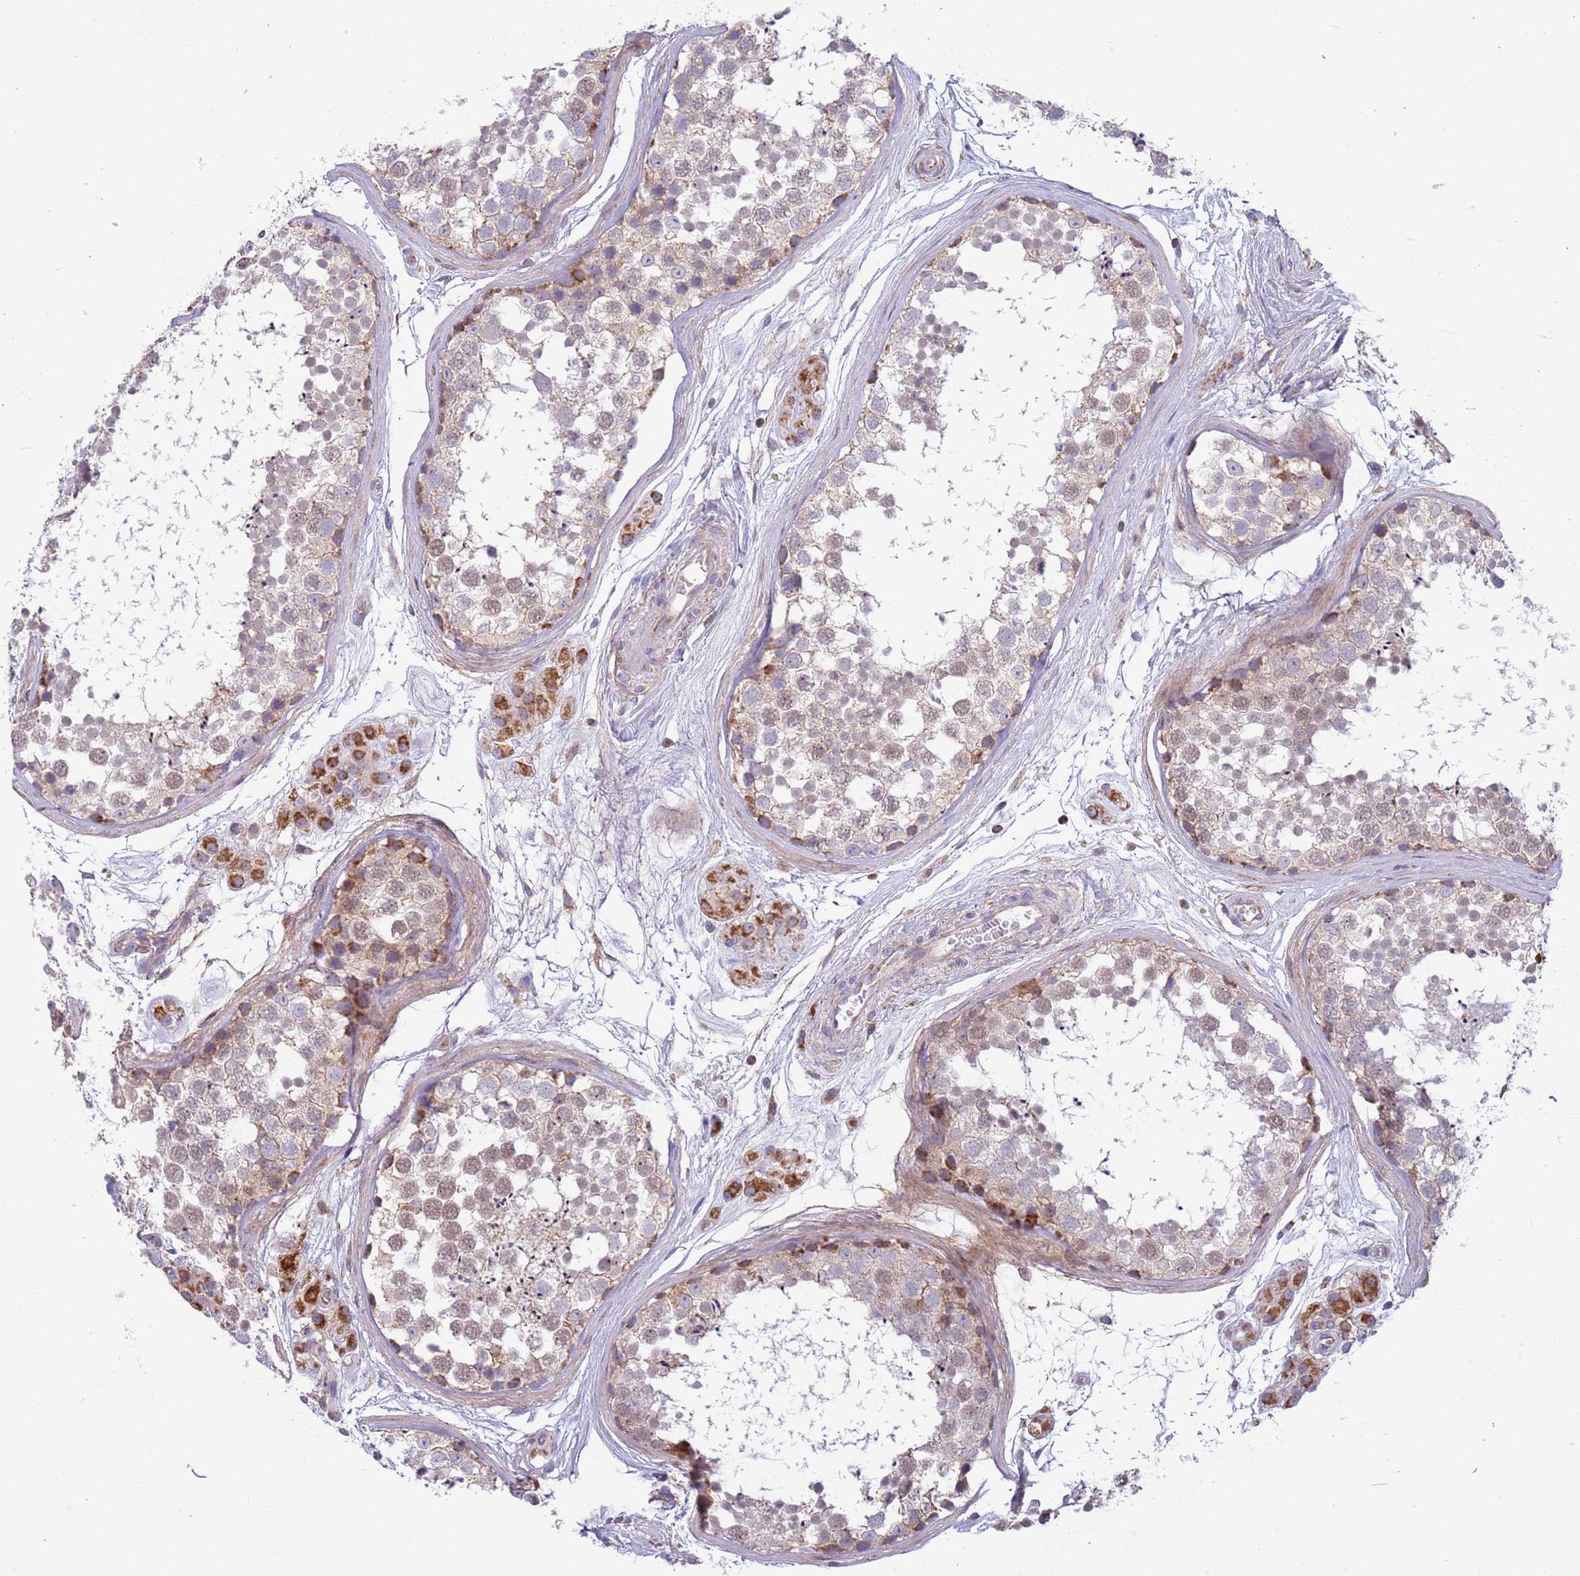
{"staining": {"intensity": "moderate", "quantity": "25%-75%", "location": "cytoplasmic/membranous"}, "tissue": "testis", "cell_type": "Cells in seminiferous ducts", "image_type": "normal", "snomed": [{"axis": "morphology", "description": "Normal tissue, NOS"}, {"axis": "topography", "description": "Testis"}], "caption": "Testis stained with DAB immunohistochemistry demonstrates medium levels of moderate cytoplasmic/membranous staining in about 25%-75% of cells in seminiferous ducts. The staining is performed using DAB (3,3'-diaminobenzidine) brown chromogen to label protein expression. The nuclei are counter-stained blue using hematoxylin.", "gene": "IRS4", "patient": {"sex": "male", "age": 56}}